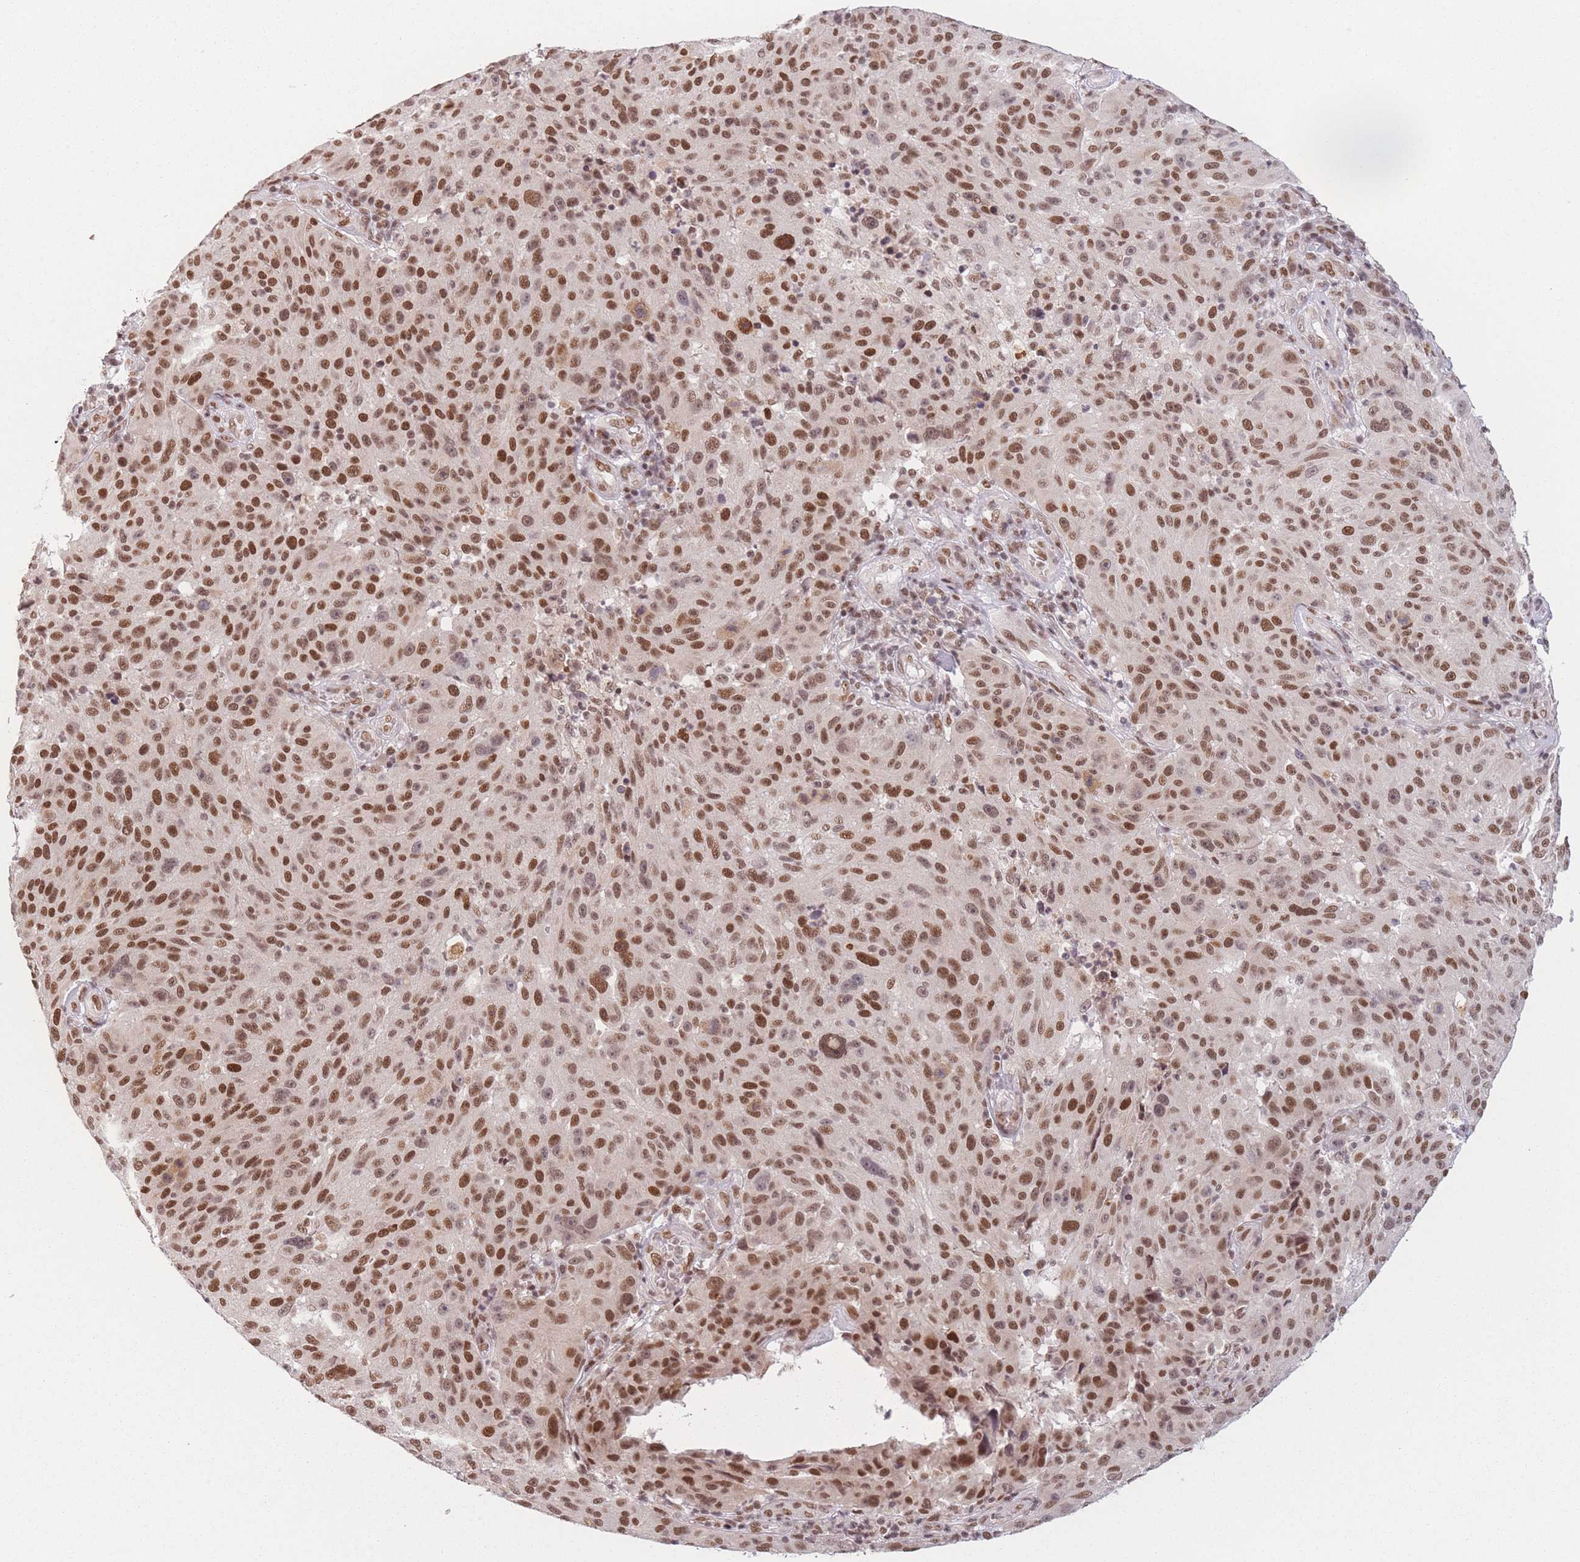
{"staining": {"intensity": "strong", "quantity": ">75%", "location": "nuclear"}, "tissue": "melanoma", "cell_type": "Tumor cells", "image_type": "cancer", "snomed": [{"axis": "morphology", "description": "Malignant melanoma, NOS"}, {"axis": "topography", "description": "Skin"}], "caption": "High-magnification brightfield microscopy of melanoma stained with DAB (3,3'-diaminobenzidine) (brown) and counterstained with hematoxylin (blue). tumor cells exhibit strong nuclear positivity is seen in about>75% of cells.", "gene": "SUPT6H", "patient": {"sex": "male", "age": 53}}